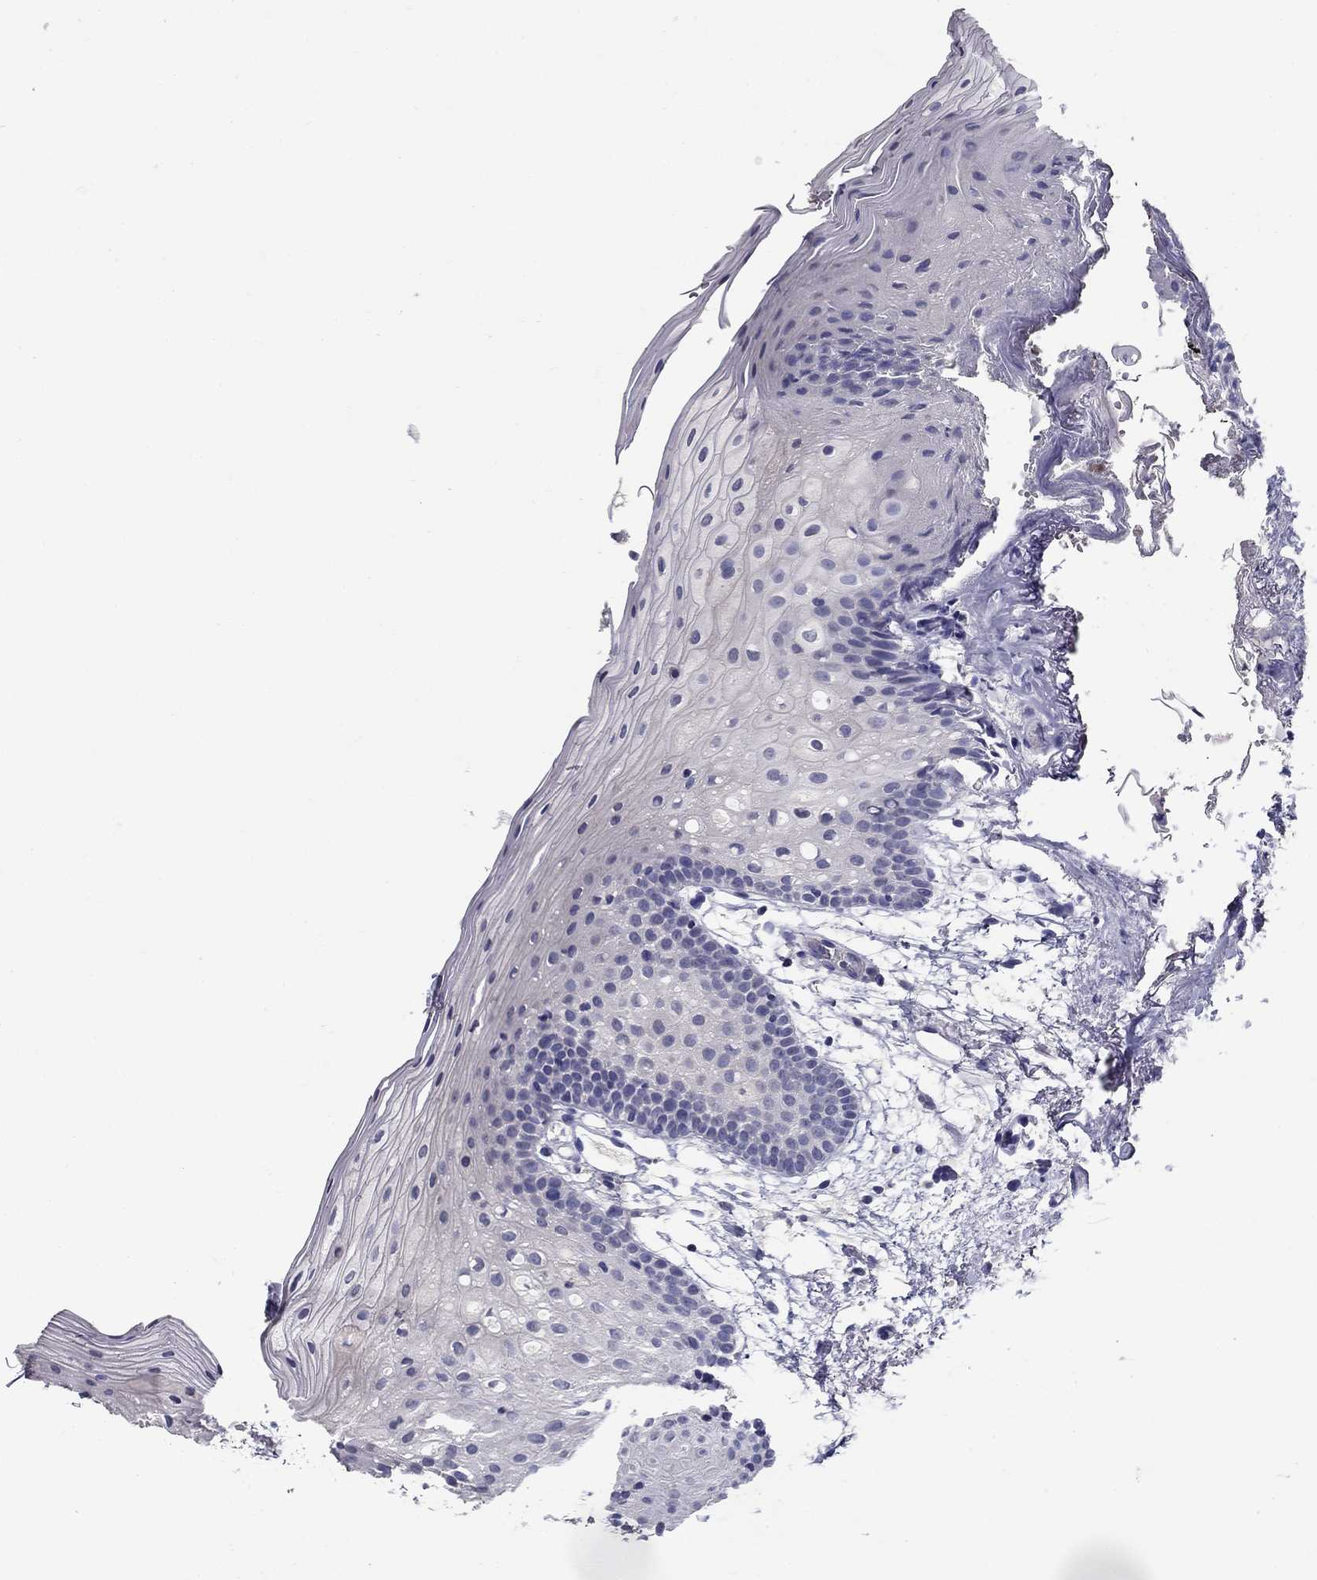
{"staining": {"intensity": "negative", "quantity": "none", "location": "none"}, "tissue": "oral mucosa", "cell_type": "Squamous epithelial cells", "image_type": "normal", "snomed": [{"axis": "morphology", "description": "Normal tissue, NOS"}, {"axis": "topography", "description": "Oral tissue"}, {"axis": "topography", "description": "Tounge, NOS"}], "caption": "Squamous epithelial cells are negative for brown protein staining in benign oral mucosa. (Brightfield microscopy of DAB (3,3'-diaminobenzidine) immunohistochemistry at high magnification).", "gene": "POMC", "patient": {"sex": "female", "age": 83}}